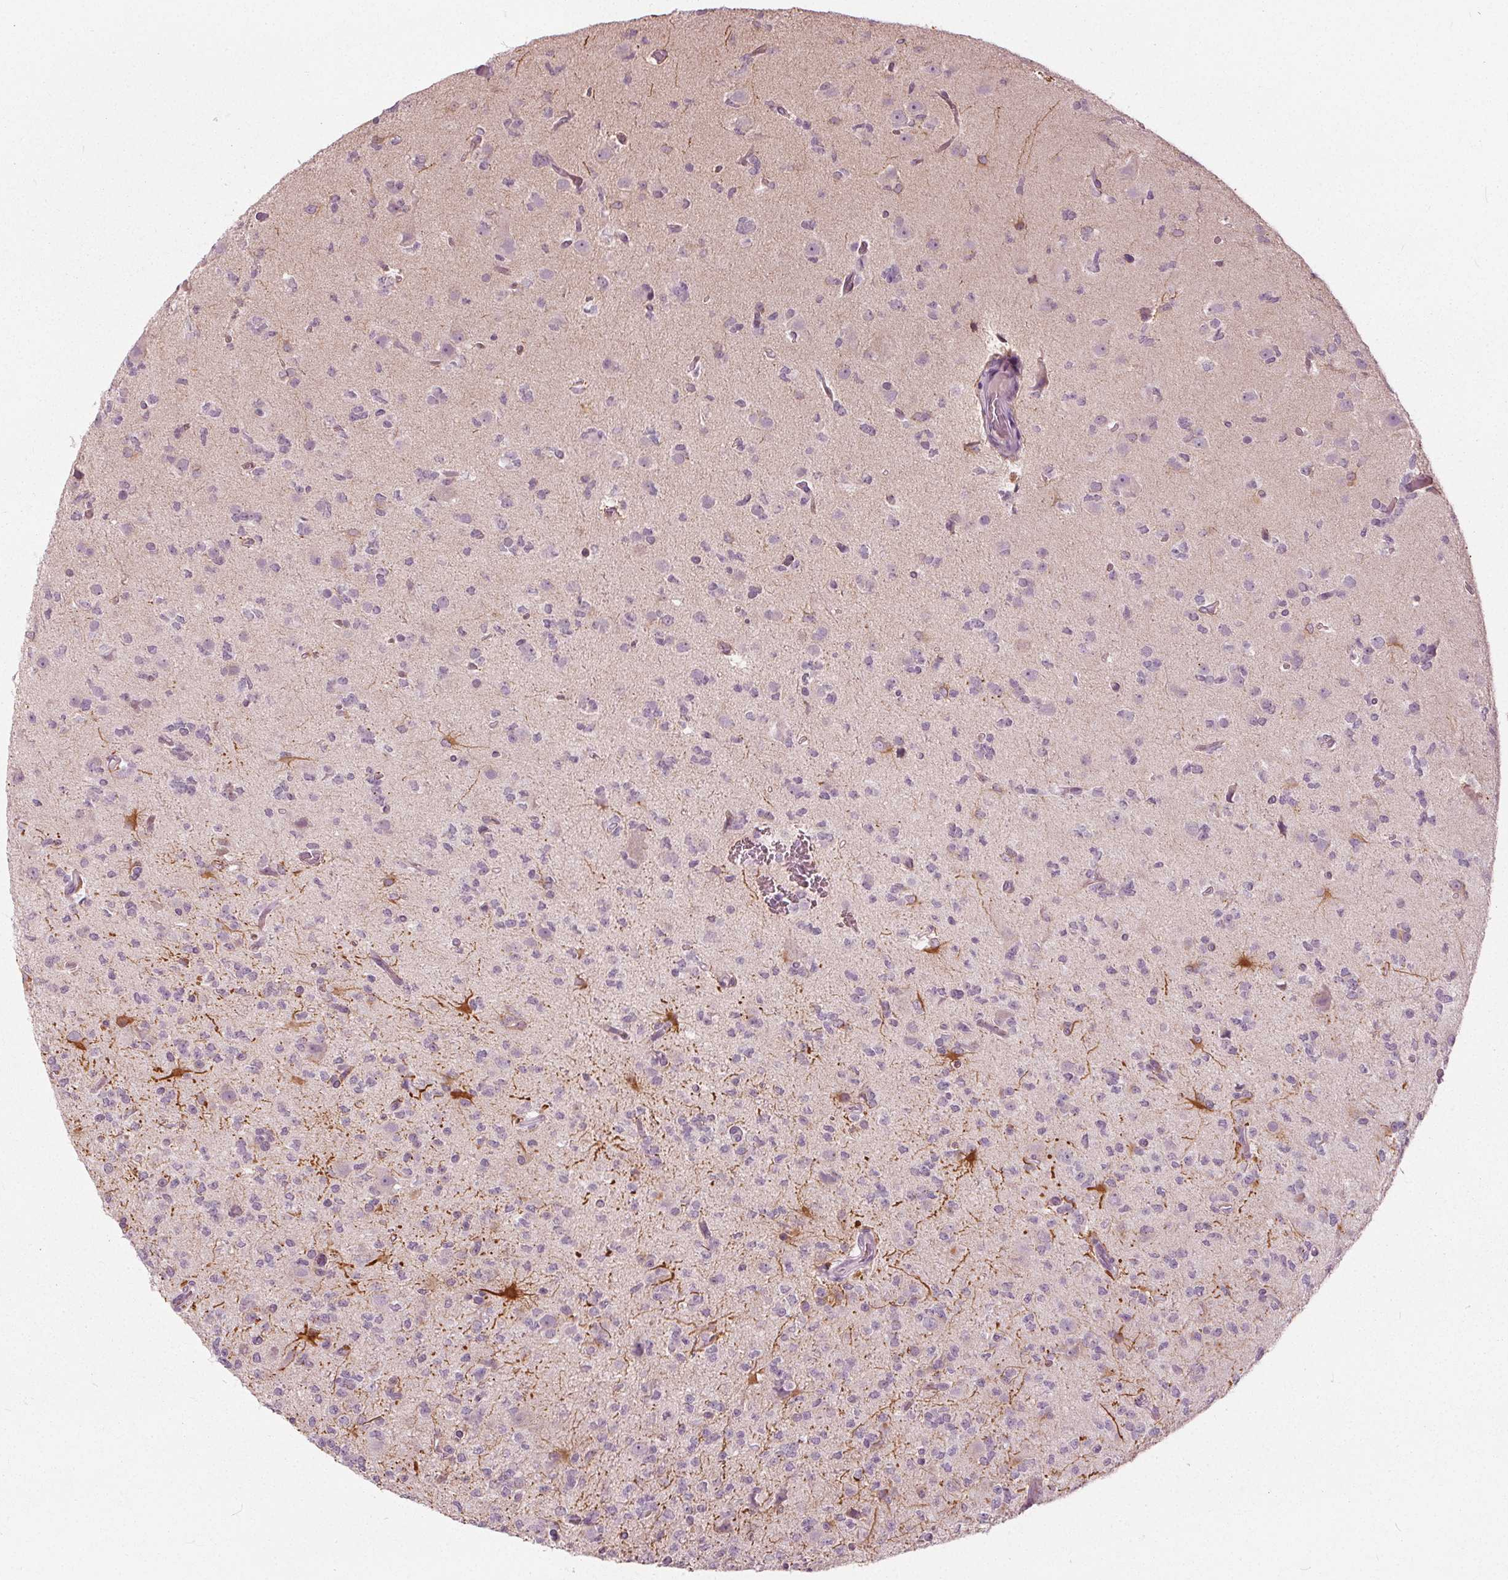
{"staining": {"intensity": "moderate", "quantity": "<25%", "location": "cytoplasmic/membranous"}, "tissue": "glioma", "cell_type": "Tumor cells", "image_type": "cancer", "snomed": [{"axis": "morphology", "description": "Glioma, malignant, Low grade"}, {"axis": "topography", "description": "Brain"}], "caption": "Low-grade glioma (malignant) was stained to show a protein in brown. There is low levels of moderate cytoplasmic/membranous expression in about <25% of tumor cells.", "gene": "BRSK1", "patient": {"sex": "male", "age": 27}}